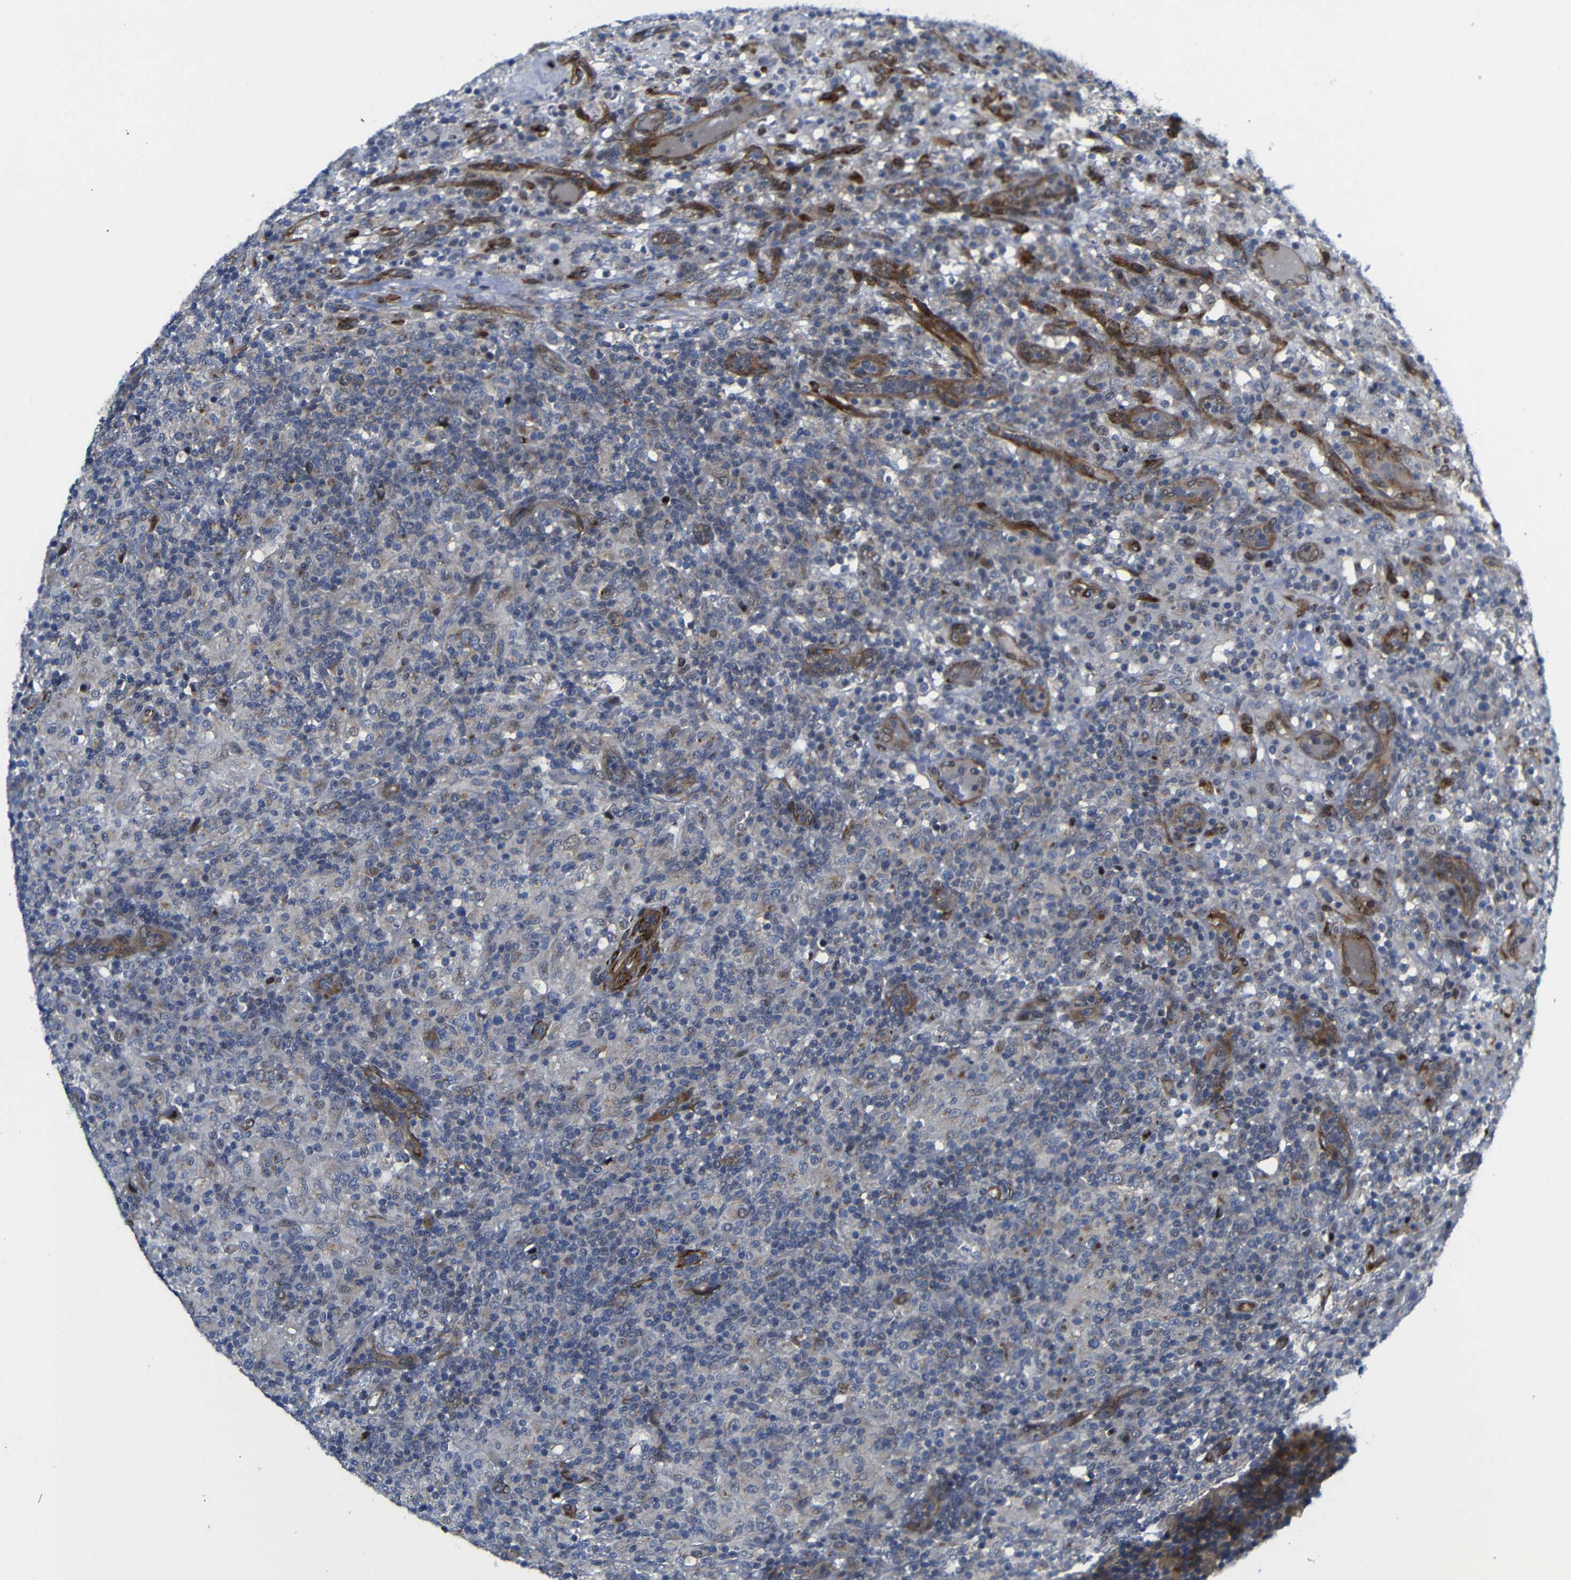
{"staining": {"intensity": "weak", "quantity": ">75%", "location": "cytoplasmic/membranous"}, "tissue": "lymphoma", "cell_type": "Tumor cells", "image_type": "cancer", "snomed": [{"axis": "morphology", "description": "Hodgkin's disease, NOS"}, {"axis": "topography", "description": "Lymph node"}], "caption": "Brown immunohistochemical staining in human lymphoma shows weak cytoplasmic/membranous expression in approximately >75% of tumor cells.", "gene": "PARP14", "patient": {"sex": "male", "age": 70}}